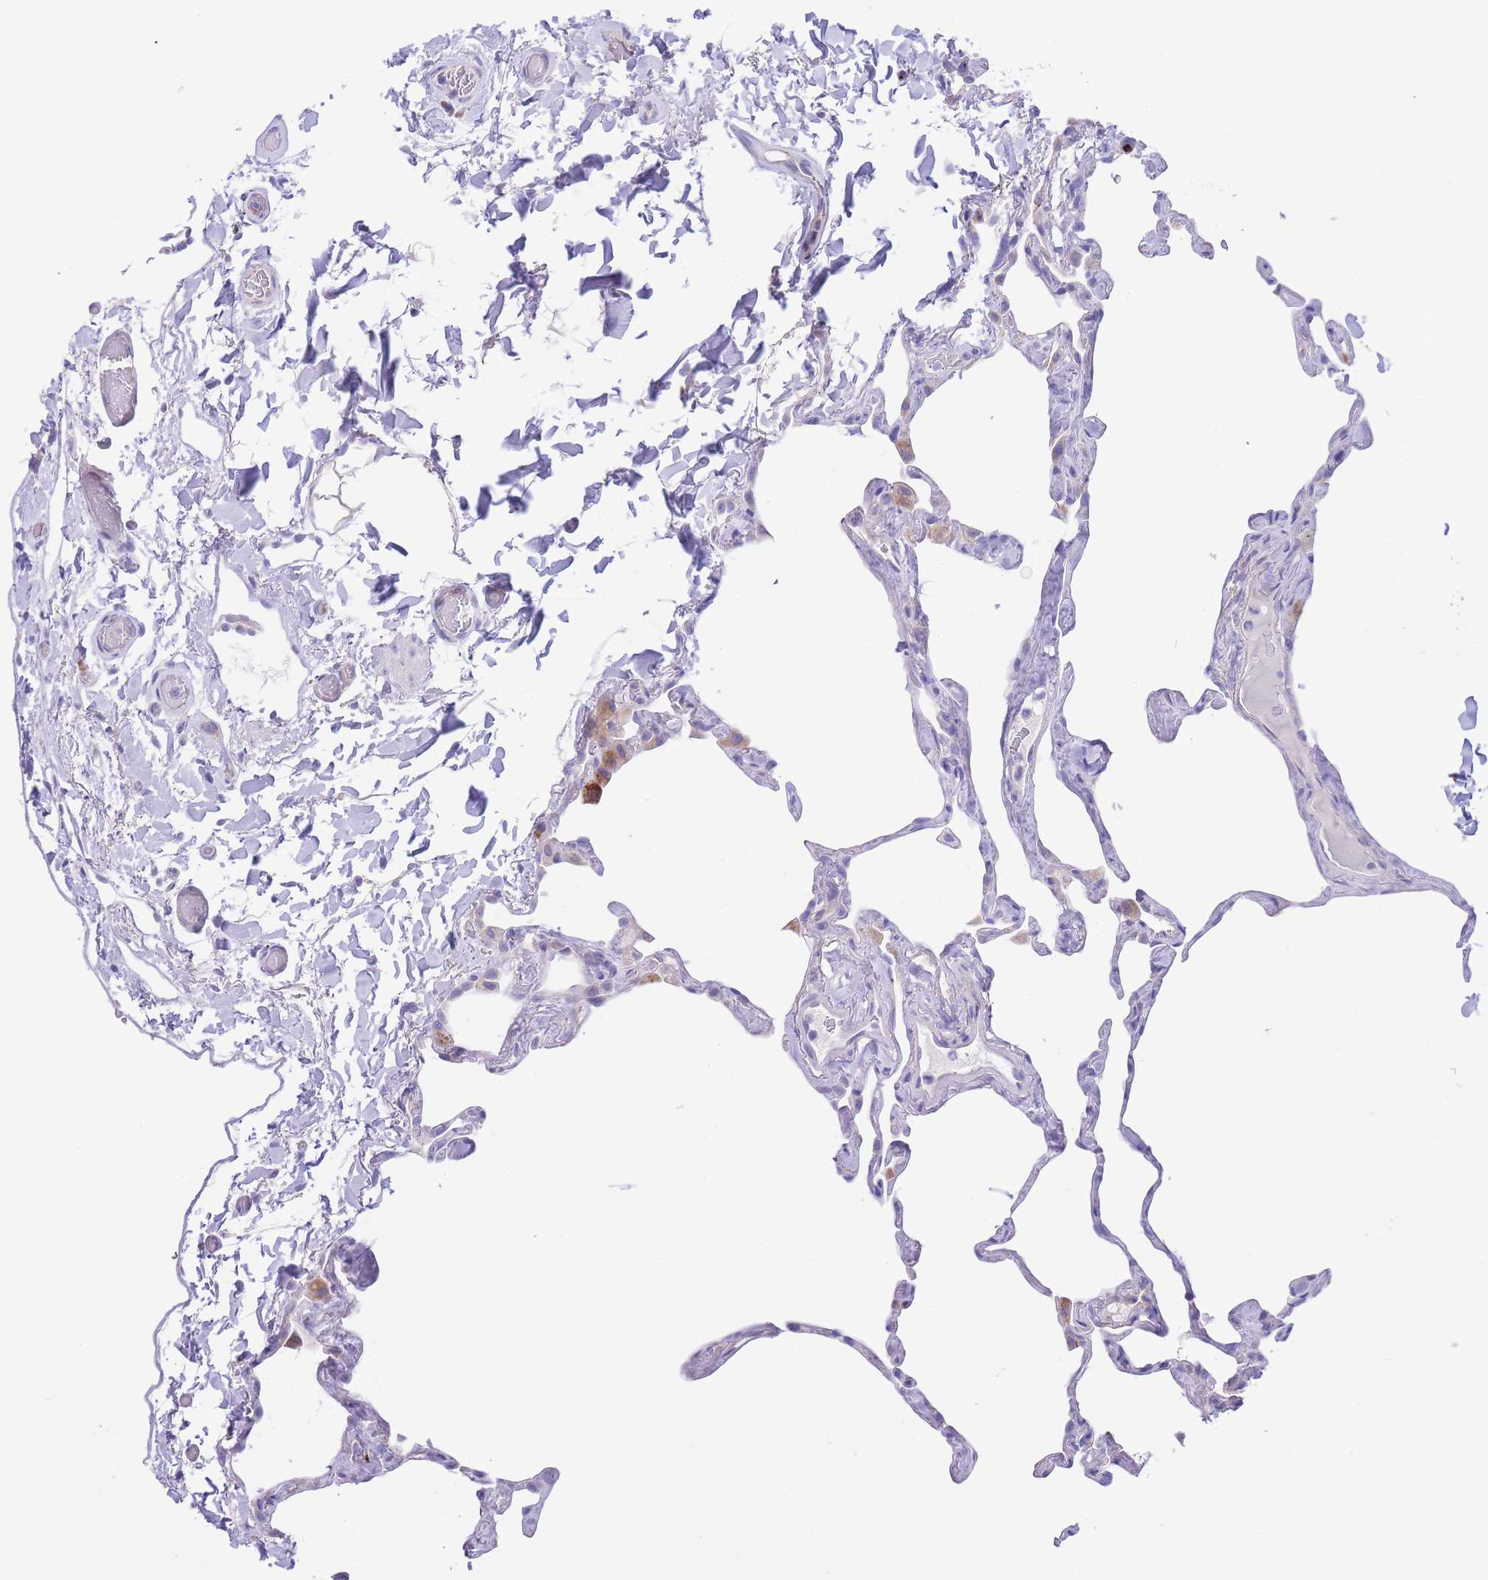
{"staining": {"intensity": "negative", "quantity": "none", "location": "none"}, "tissue": "lung", "cell_type": "Alveolar cells", "image_type": "normal", "snomed": [{"axis": "morphology", "description": "Normal tissue, NOS"}, {"axis": "topography", "description": "Lung"}], "caption": "This is a histopathology image of IHC staining of unremarkable lung, which shows no staining in alveolar cells.", "gene": "DET1", "patient": {"sex": "male", "age": 65}}